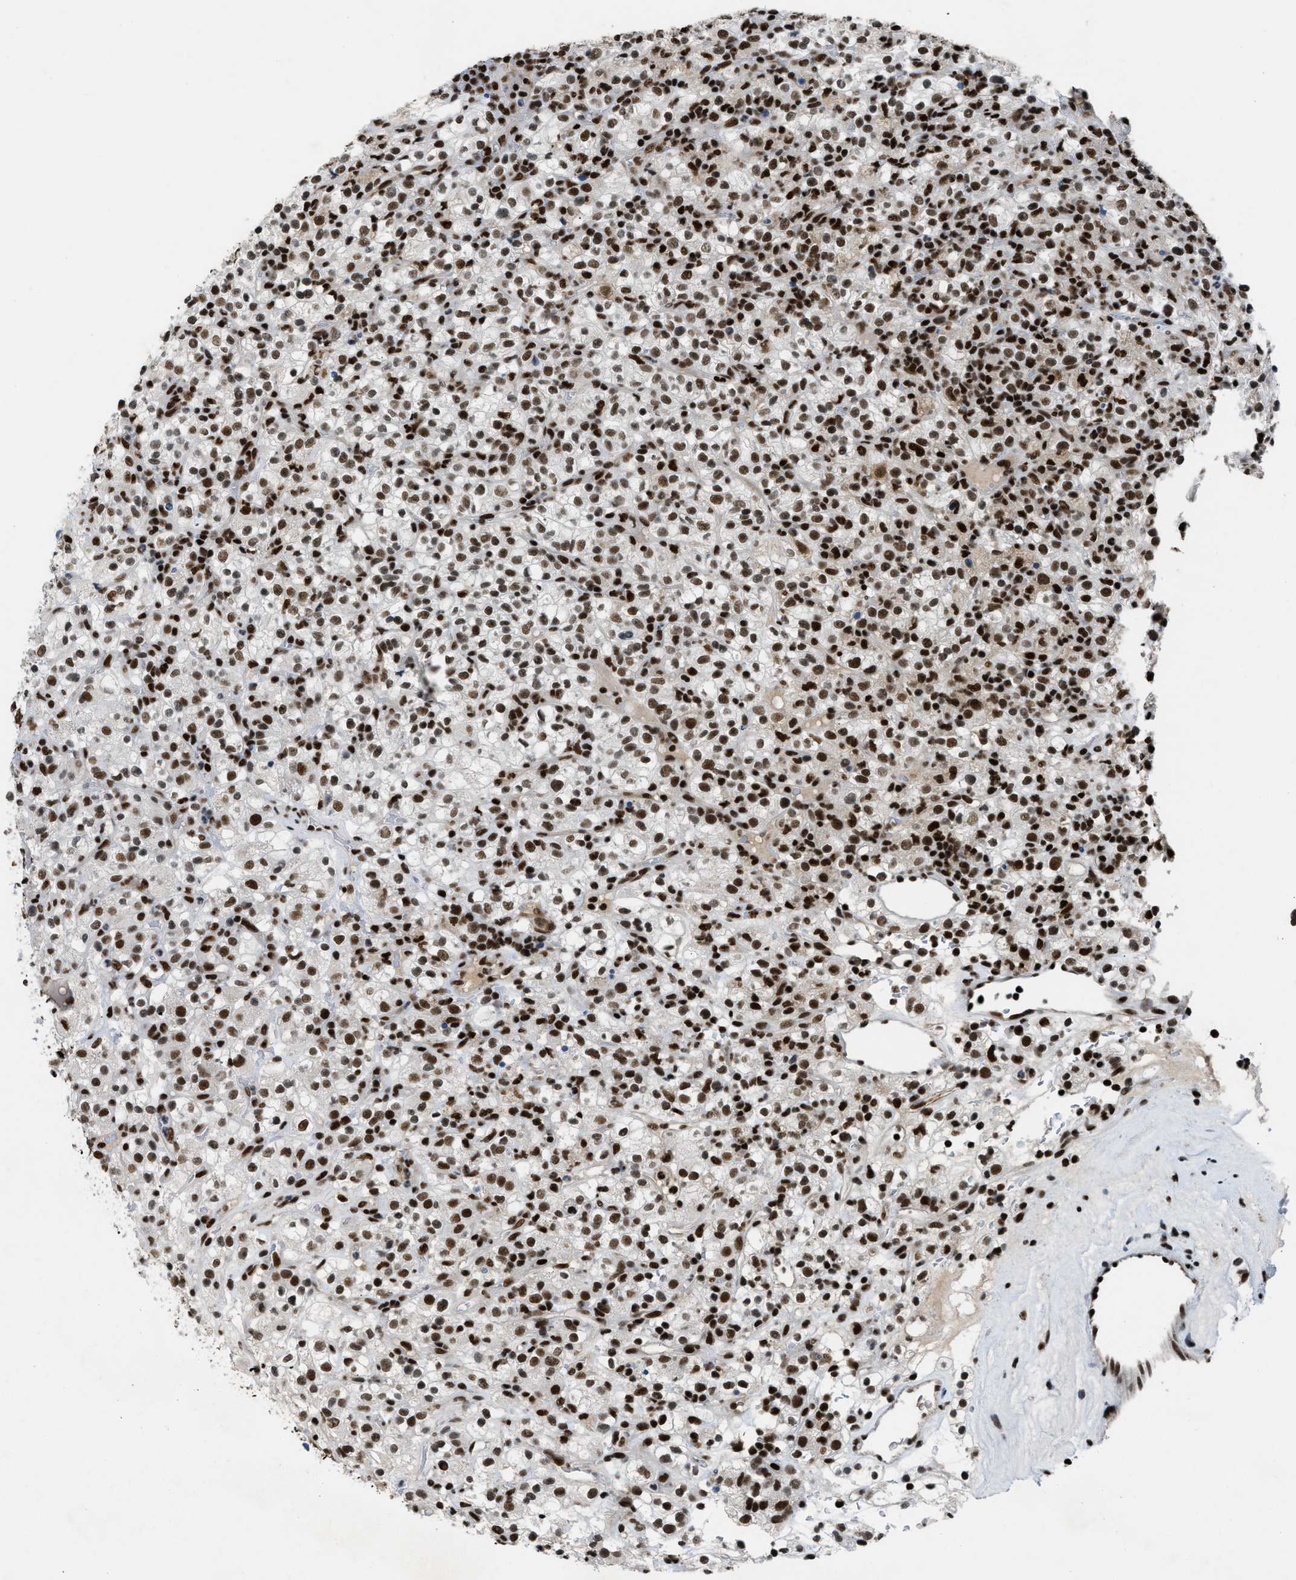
{"staining": {"intensity": "strong", "quantity": ">75%", "location": "nuclear"}, "tissue": "renal cancer", "cell_type": "Tumor cells", "image_type": "cancer", "snomed": [{"axis": "morphology", "description": "Normal tissue, NOS"}, {"axis": "morphology", "description": "Adenocarcinoma, NOS"}, {"axis": "topography", "description": "Kidney"}], "caption": "Renal adenocarcinoma stained with immunohistochemistry demonstrates strong nuclear staining in approximately >75% of tumor cells.", "gene": "SCAF4", "patient": {"sex": "female", "age": 72}}